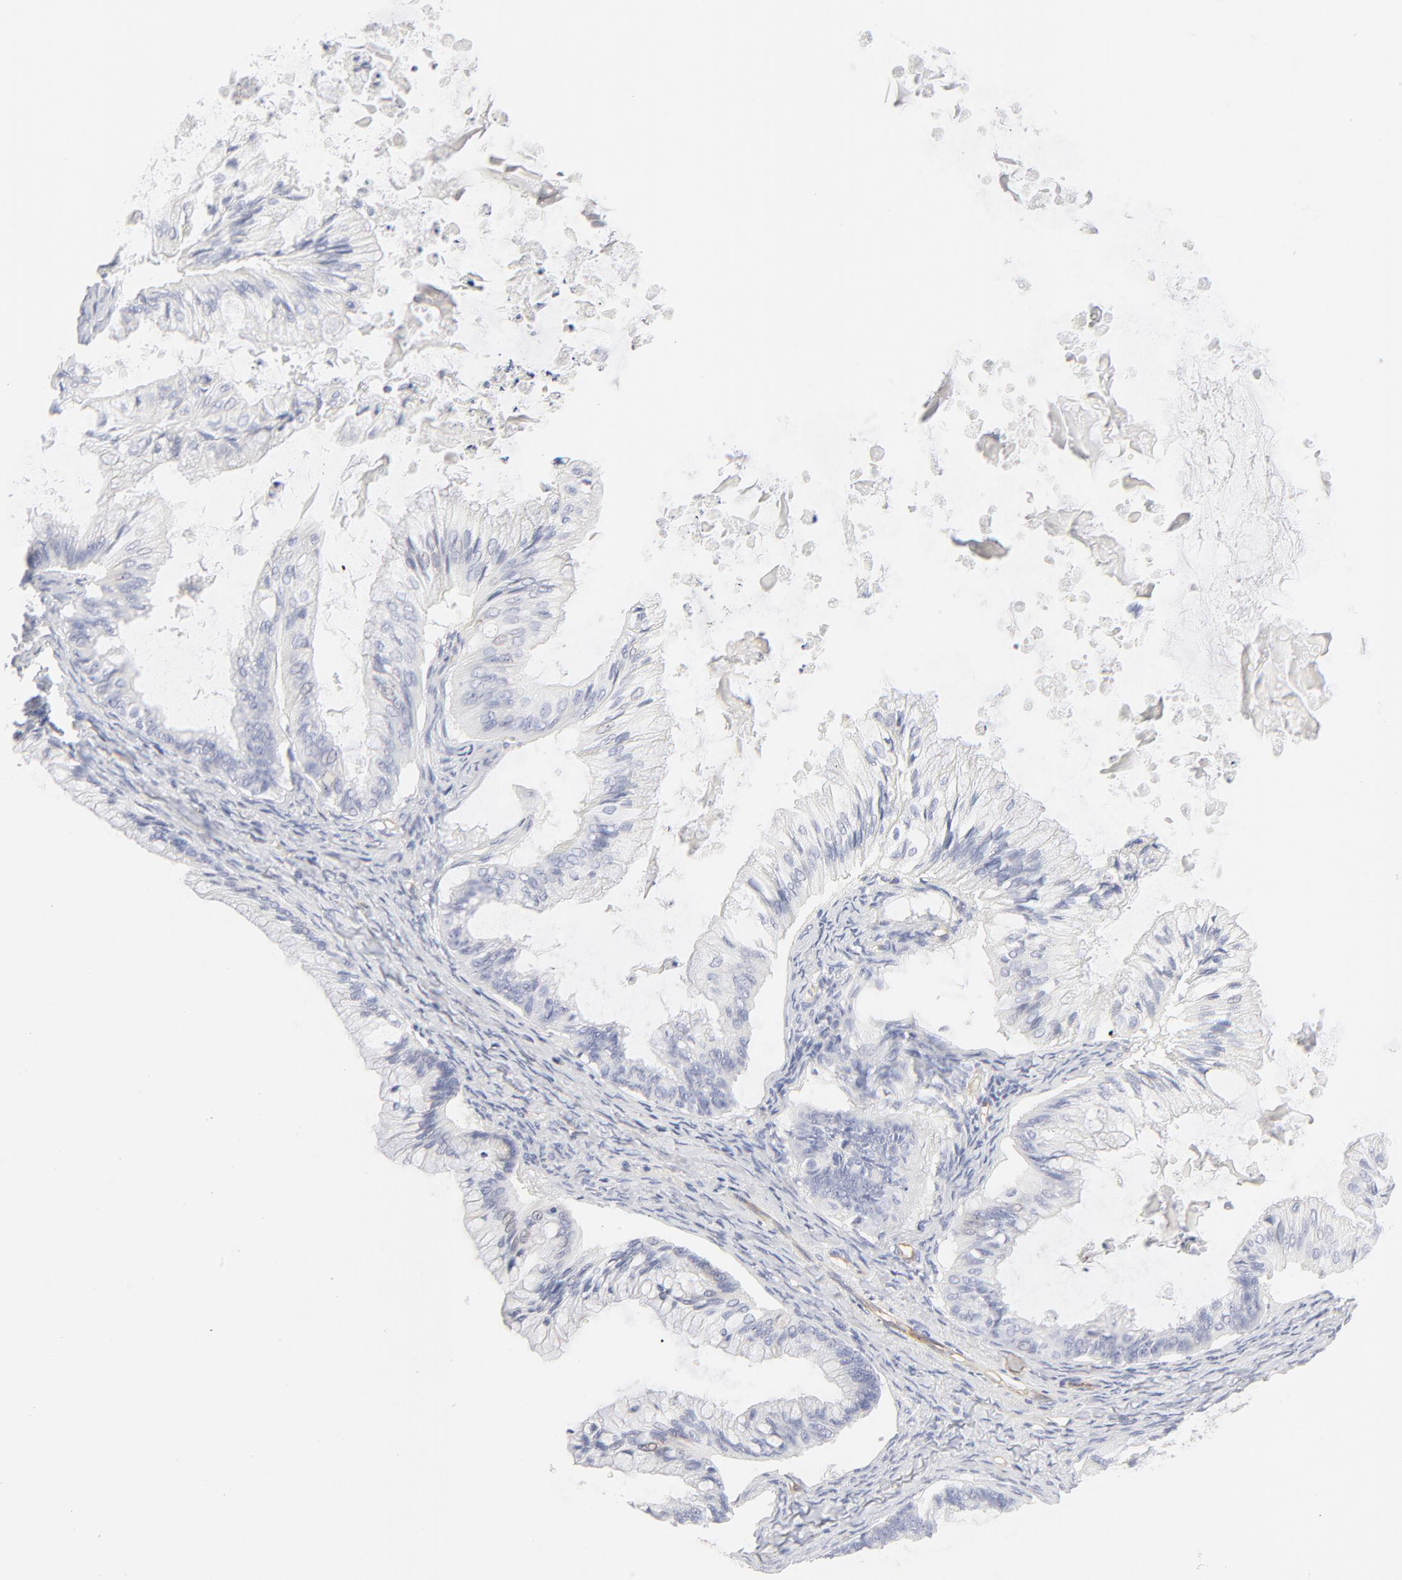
{"staining": {"intensity": "negative", "quantity": "none", "location": "none"}, "tissue": "ovarian cancer", "cell_type": "Tumor cells", "image_type": "cancer", "snomed": [{"axis": "morphology", "description": "Cystadenocarcinoma, mucinous, NOS"}, {"axis": "topography", "description": "Ovary"}], "caption": "Tumor cells are negative for protein expression in human ovarian cancer.", "gene": "ITGA5", "patient": {"sex": "female", "age": 57}}